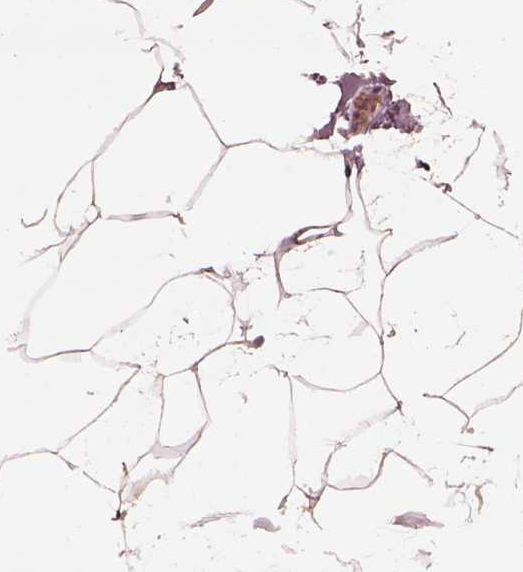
{"staining": {"intensity": "weak", "quantity": "<25%", "location": "cytoplasmic/membranous"}, "tissue": "breast", "cell_type": "Adipocytes", "image_type": "normal", "snomed": [{"axis": "morphology", "description": "Normal tissue, NOS"}, {"axis": "topography", "description": "Breast"}], "caption": "Human breast stained for a protein using IHC exhibits no positivity in adipocytes.", "gene": "CALR3", "patient": {"sex": "female", "age": 32}}